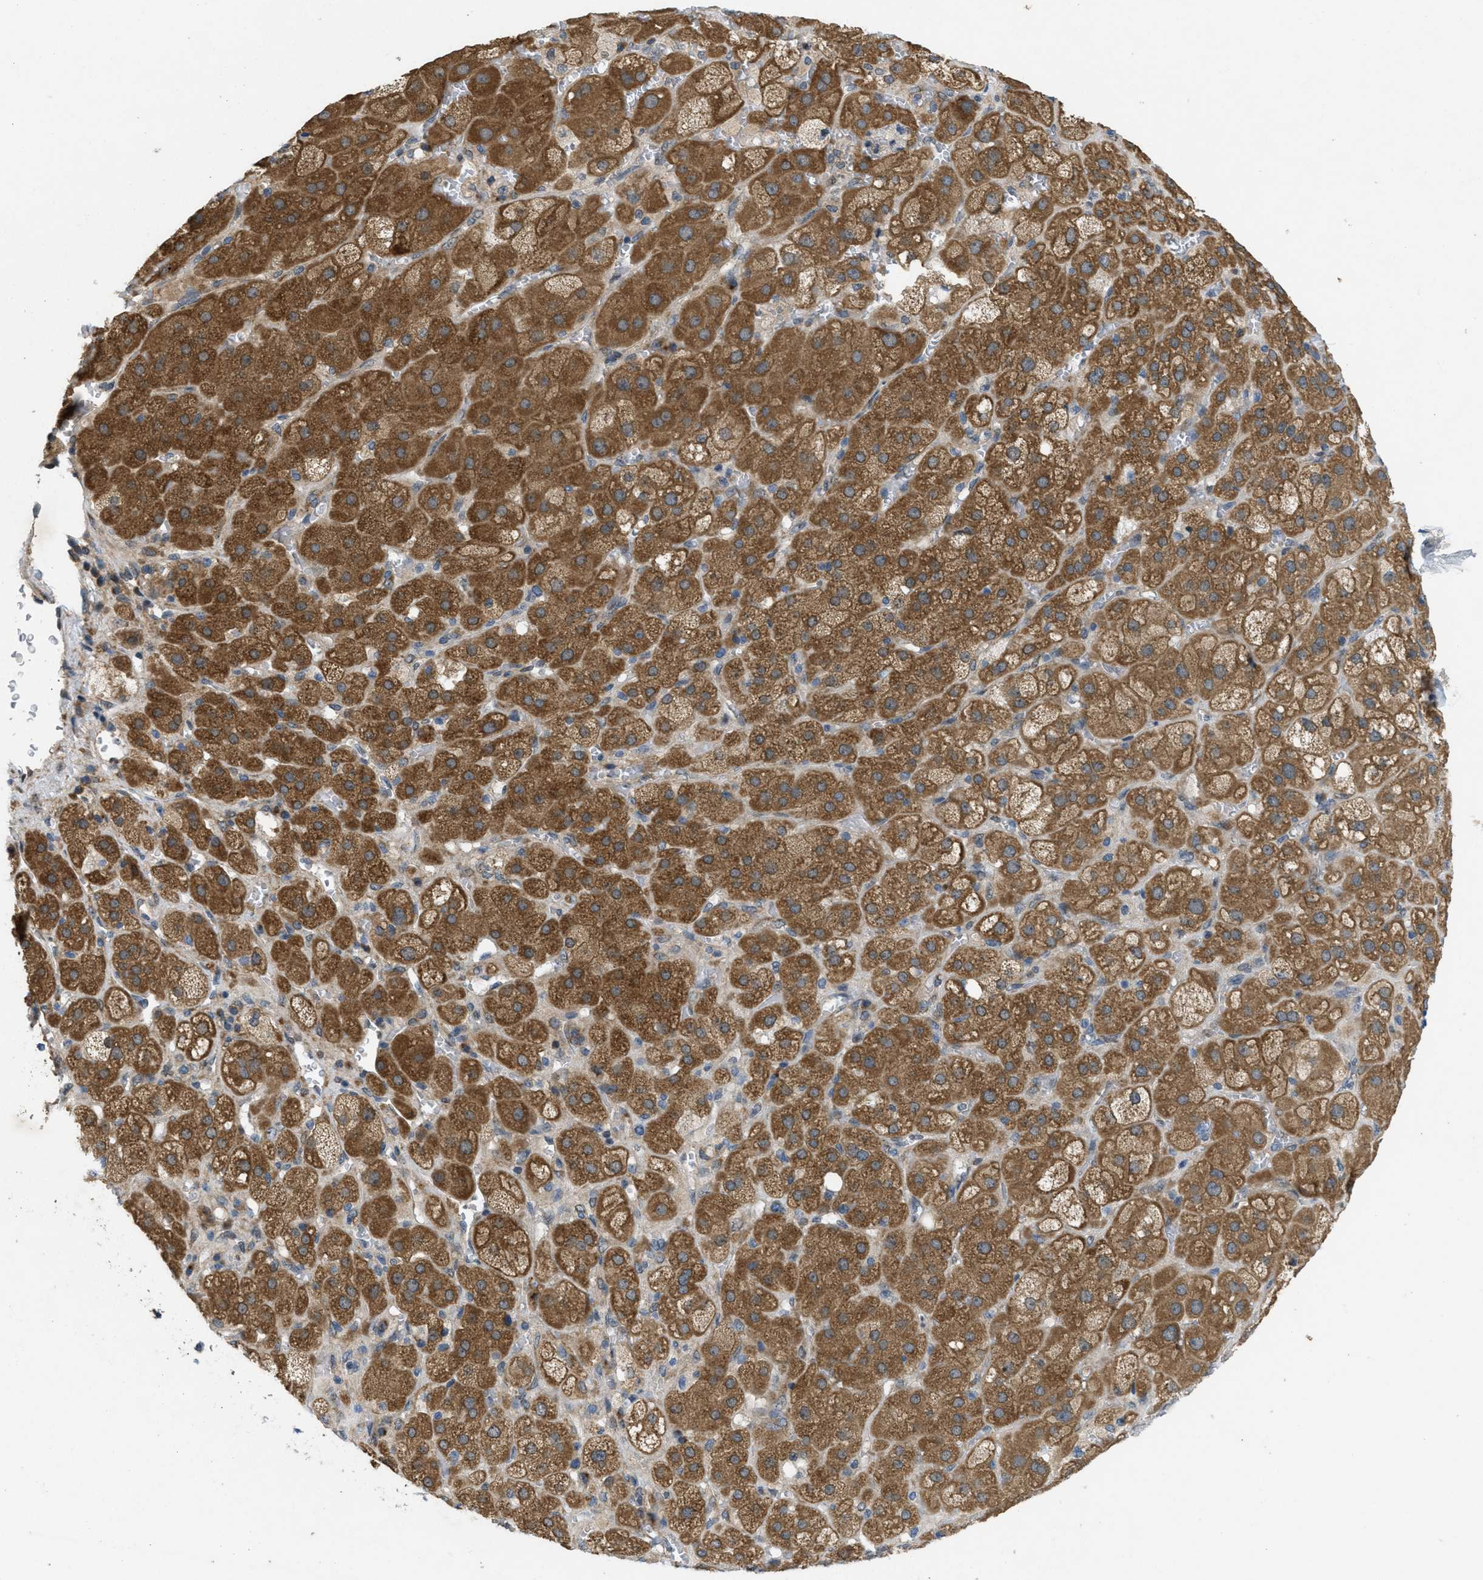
{"staining": {"intensity": "strong", "quantity": ">75%", "location": "cytoplasmic/membranous"}, "tissue": "adrenal gland", "cell_type": "Glandular cells", "image_type": "normal", "snomed": [{"axis": "morphology", "description": "Normal tissue, NOS"}, {"axis": "topography", "description": "Adrenal gland"}], "caption": "Immunohistochemical staining of benign adrenal gland exhibits >75% levels of strong cytoplasmic/membranous protein staining in about >75% of glandular cells.", "gene": "IFNLR1", "patient": {"sex": "female", "age": 47}}